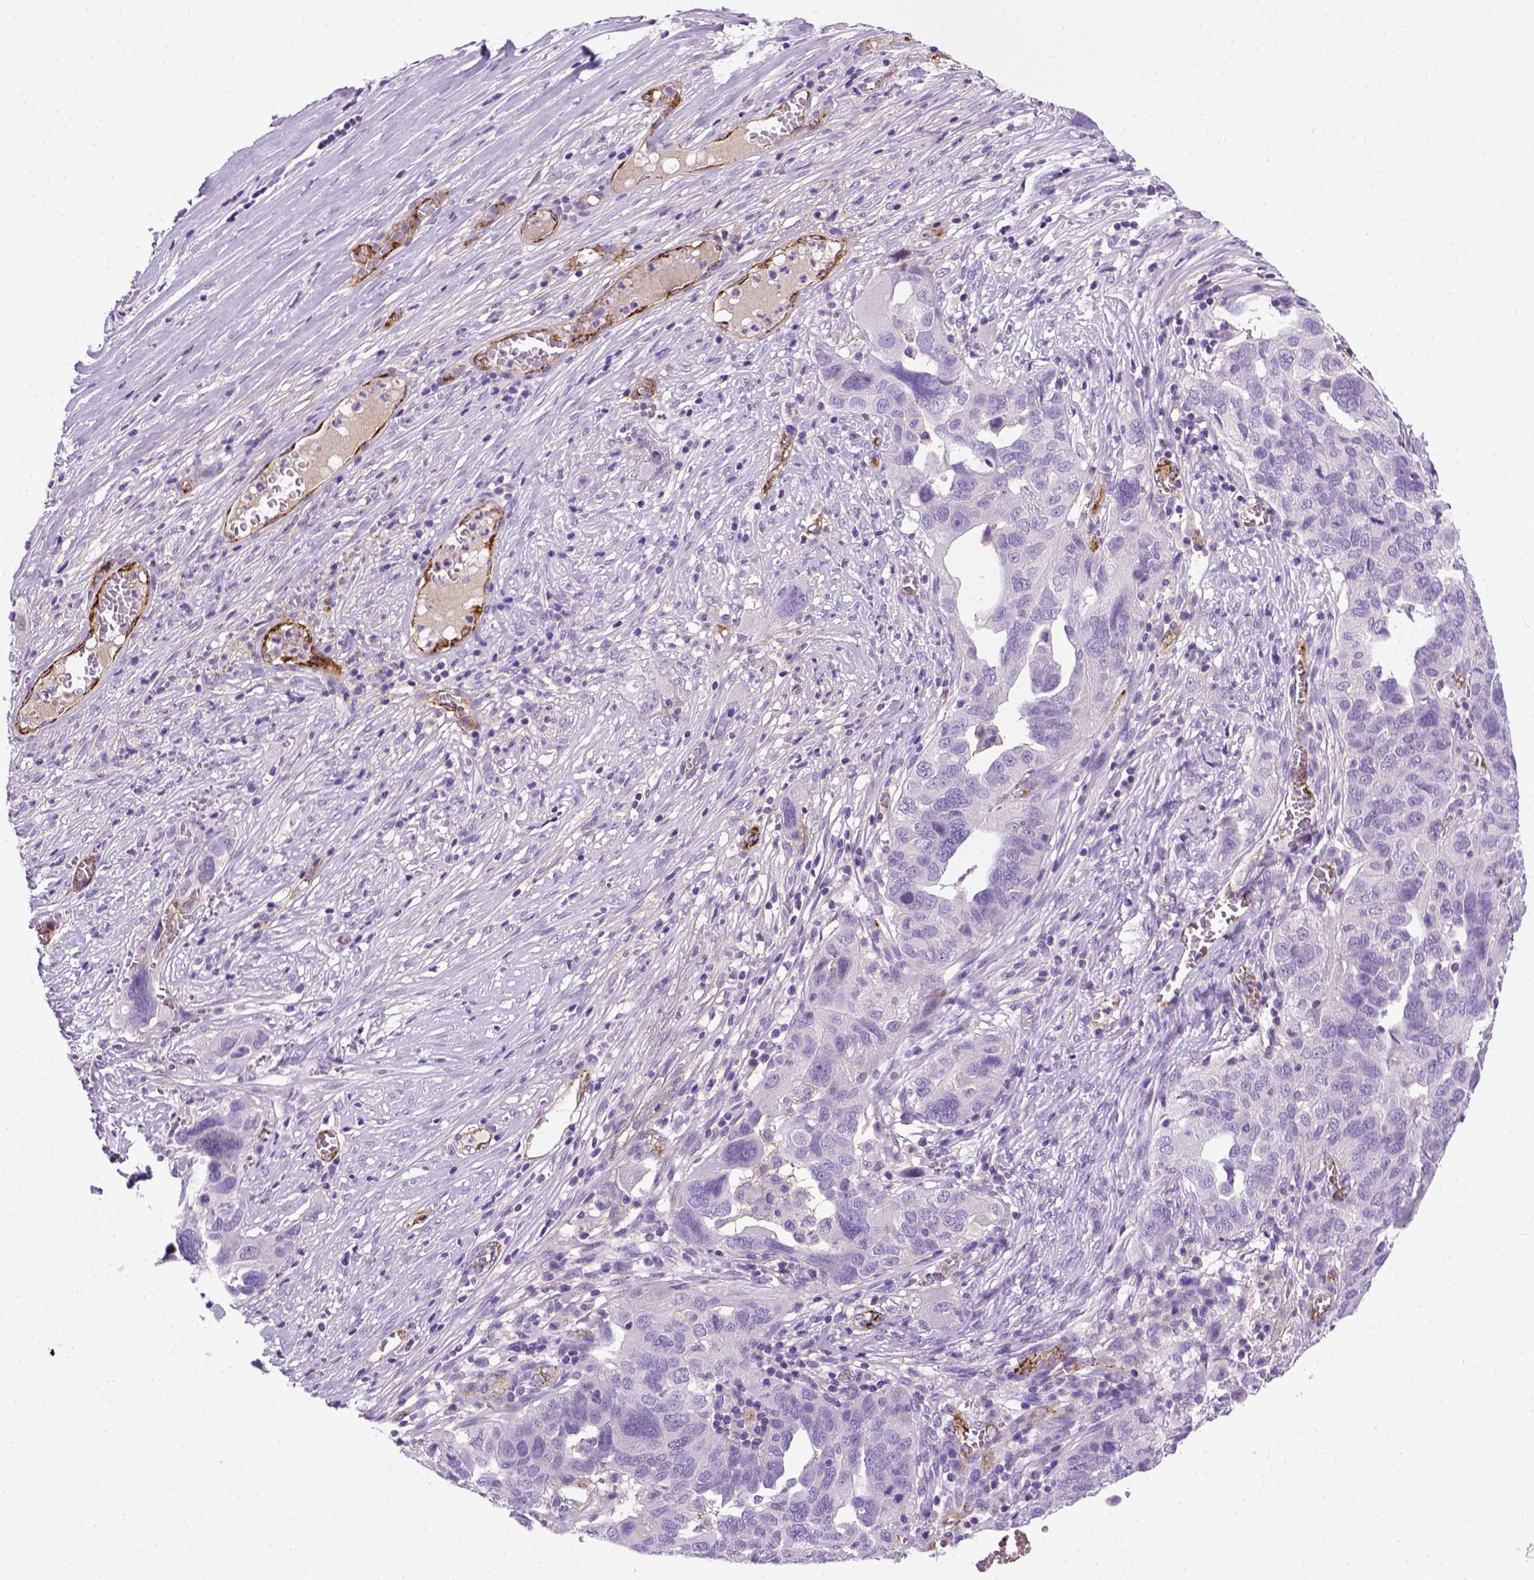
{"staining": {"intensity": "negative", "quantity": "none", "location": "none"}, "tissue": "ovarian cancer", "cell_type": "Tumor cells", "image_type": "cancer", "snomed": [{"axis": "morphology", "description": "Carcinoma, endometroid"}, {"axis": "topography", "description": "Soft tissue"}, {"axis": "topography", "description": "Ovary"}], "caption": "Tumor cells are negative for brown protein staining in ovarian cancer.", "gene": "VWF", "patient": {"sex": "female", "age": 52}}